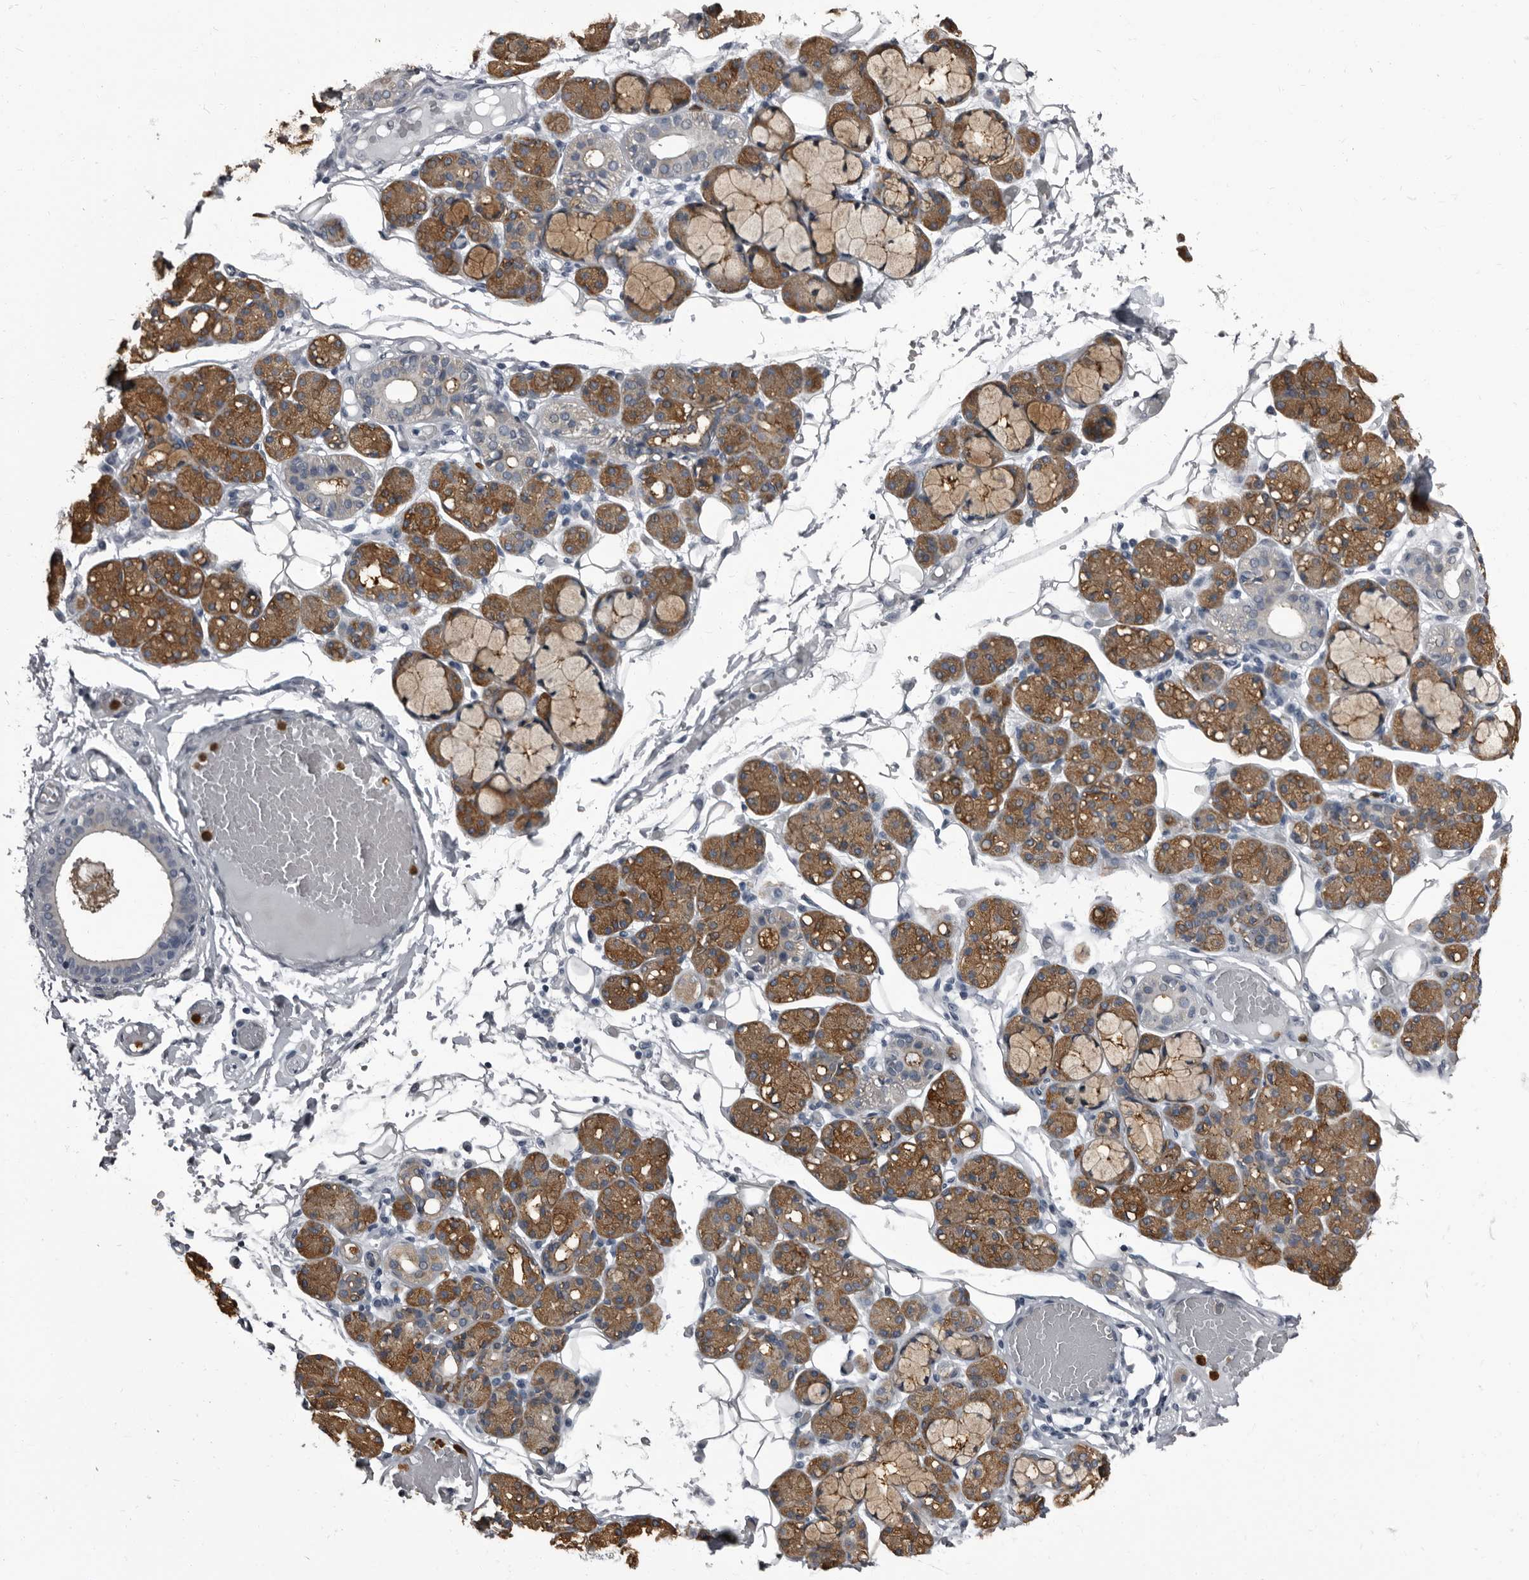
{"staining": {"intensity": "strong", "quantity": ">75%", "location": "cytoplasmic/membranous"}, "tissue": "salivary gland", "cell_type": "Glandular cells", "image_type": "normal", "snomed": [{"axis": "morphology", "description": "Normal tissue, NOS"}, {"axis": "topography", "description": "Salivary gland"}], "caption": "This photomicrograph demonstrates normal salivary gland stained with immunohistochemistry to label a protein in brown. The cytoplasmic/membranous of glandular cells show strong positivity for the protein. Nuclei are counter-stained blue.", "gene": "TPD52L1", "patient": {"sex": "male", "age": 63}}